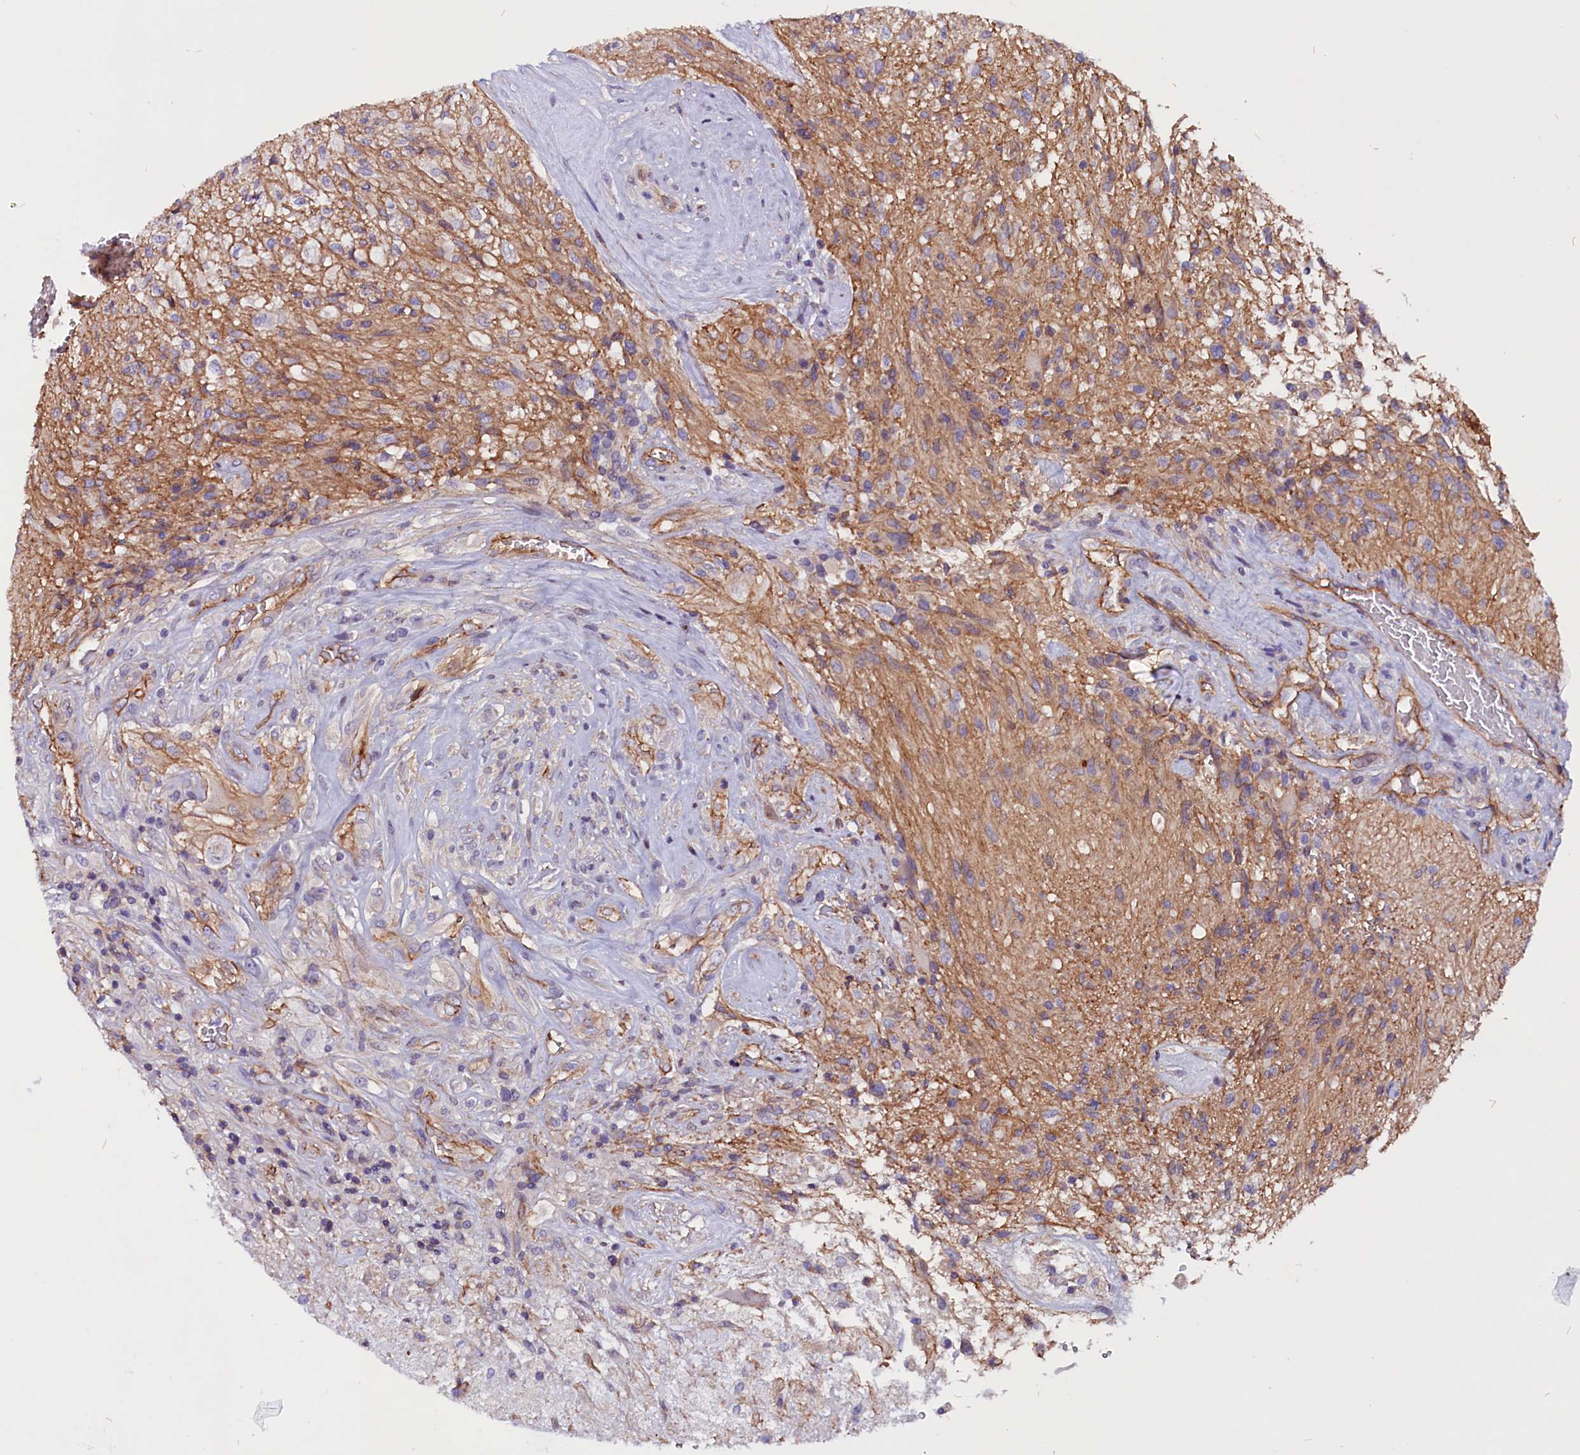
{"staining": {"intensity": "negative", "quantity": "none", "location": "none"}, "tissue": "glioma", "cell_type": "Tumor cells", "image_type": "cancer", "snomed": [{"axis": "morphology", "description": "Glioma, malignant, High grade"}, {"axis": "topography", "description": "Brain"}], "caption": "Tumor cells show no significant protein positivity in malignant glioma (high-grade).", "gene": "ZNF749", "patient": {"sex": "male", "age": 56}}